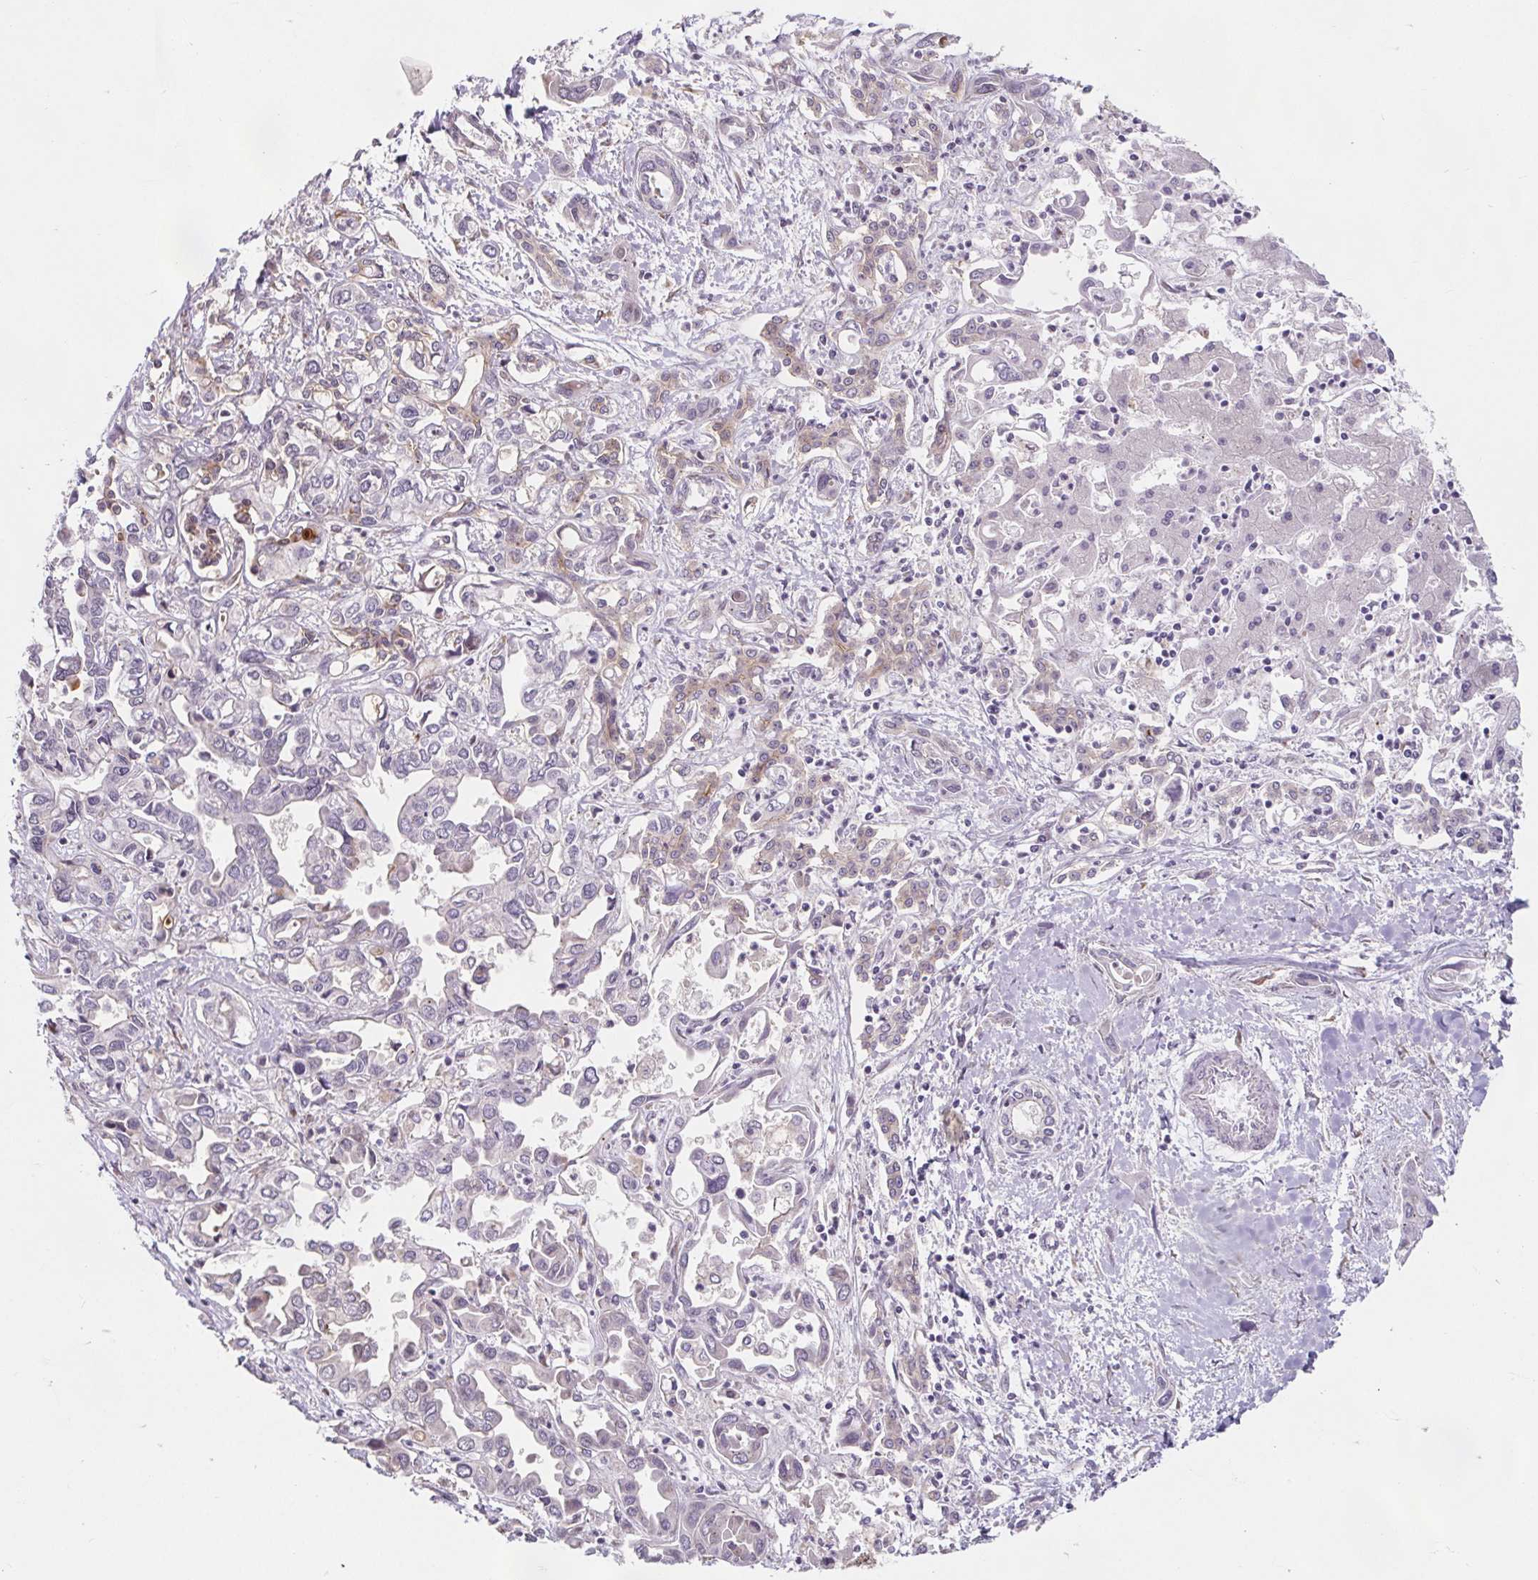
{"staining": {"intensity": "negative", "quantity": "none", "location": "none"}, "tissue": "liver cancer", "cell_type": "Tumor cells", "image_type": "cancer", "snomed": [{"axis": "morphology", "description": "Cholangiocarcinoma"}, {"axis": "topography", "description": "Liver"}], "caption": "An IHC image of liver cancer is shown. There is no staining in tumor cells of liver cancer.", "gene": "LYPD5", "patient": {"sex": "female", "age": 64}}